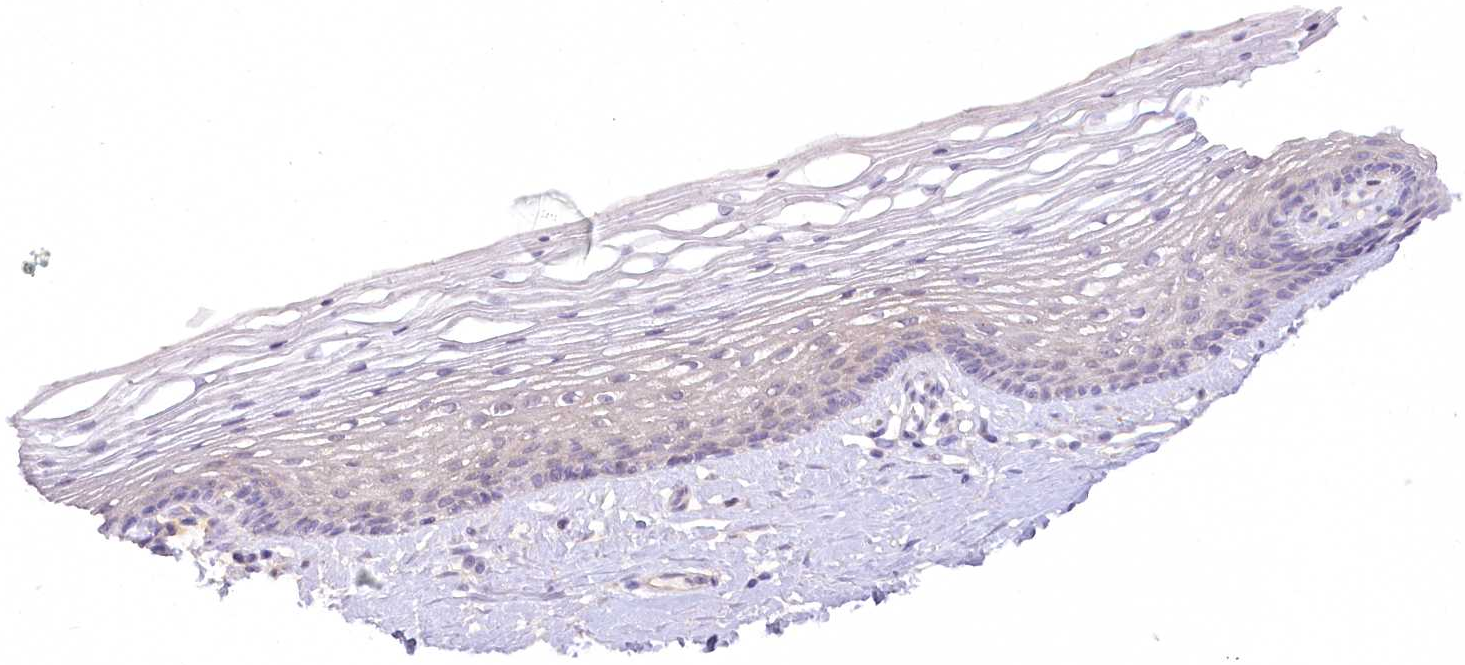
{"staining": {"intensity": "negative", "quantity": "none", "location": "none"}, "tissue": "vagina", "cell_type": "Squamous epithelial cells", "image_type": "normal", "snomed": [{"axis": "morphology", "description": "Normal tissue, NOS"}, {"axis": "topography", "description": "Vagina"}], "caption": "Immunohistochemistry (IHC) histopathology image of normal human vagina stained for a protein (brown), which reveals no positivity in squamous epithelial cells. The staining is performed using DAB brown chromogen with nuclei counter-stained in using hematoxylin.", "gene": "EFHC2", "patient": {"sex": "female", "age": 46}}